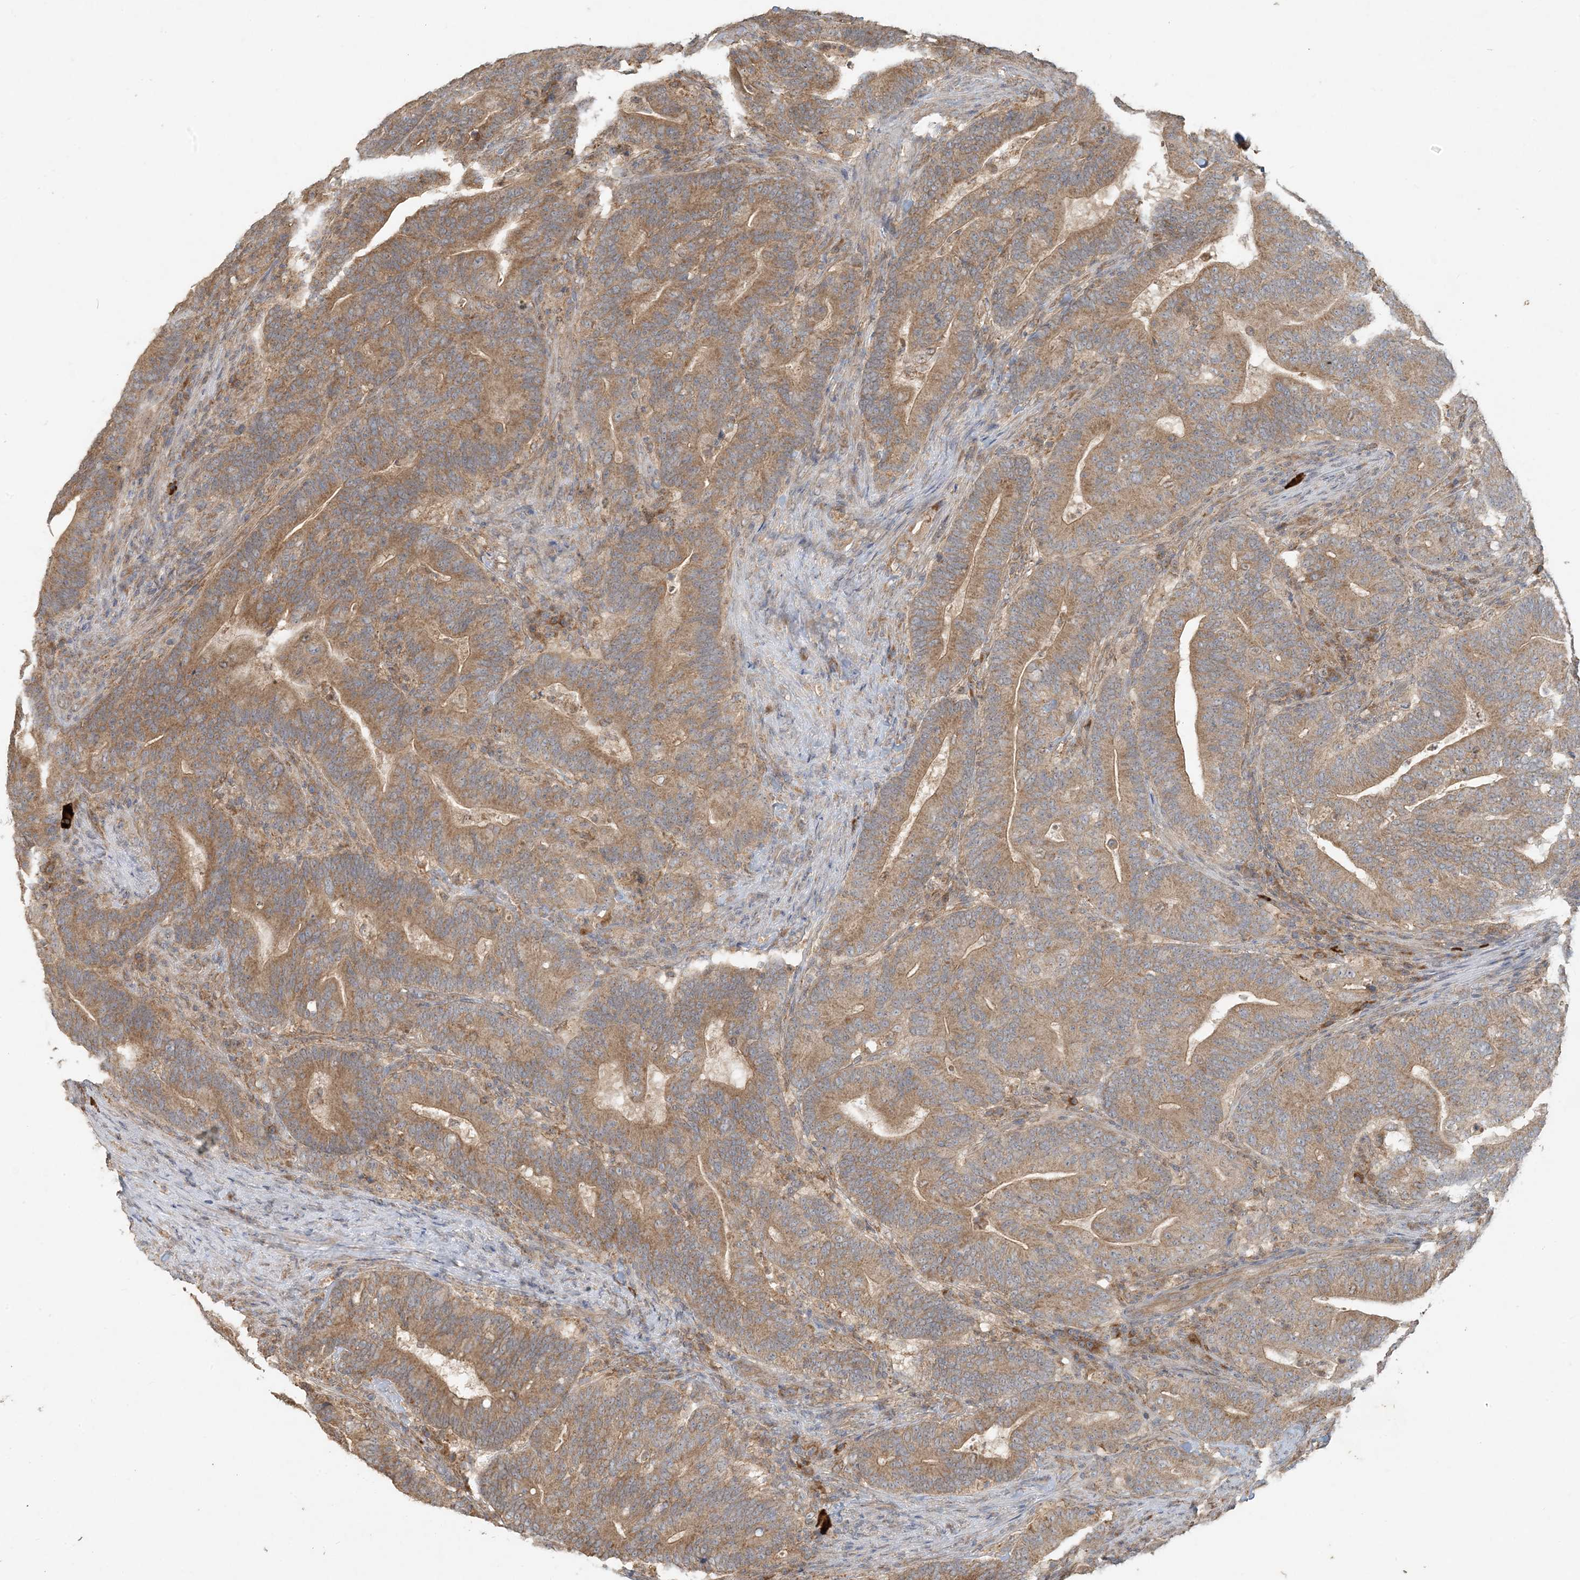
{"staining": {"intensity": "moderate", "quantity": ">75%", "location": "cytoplasmic/membranous"}, "tissue": "colorectal cancer", "cell_type": "Tumor cells", "image_type": "cancer", "snomed": [{"axis": "morphology", "description": "Normal tissue, NOS"}, {"axis": "morphology", "description": "Adenocarcinoma, NOS"}, {"axis": "topography", "description": "Colon"}], "caption": "Tumor cells demonstrate medium levels of moderate cytoplasmic/membranous expression in about >75% of cells in human colorectal adenocarcinoma. (Stains: DAB in brown, nuclei in blue, Microscopy: brightfield microscopy at high magnification).", "gene": "MCOLN1", "patient": {"sex": "female", "age": 66}}